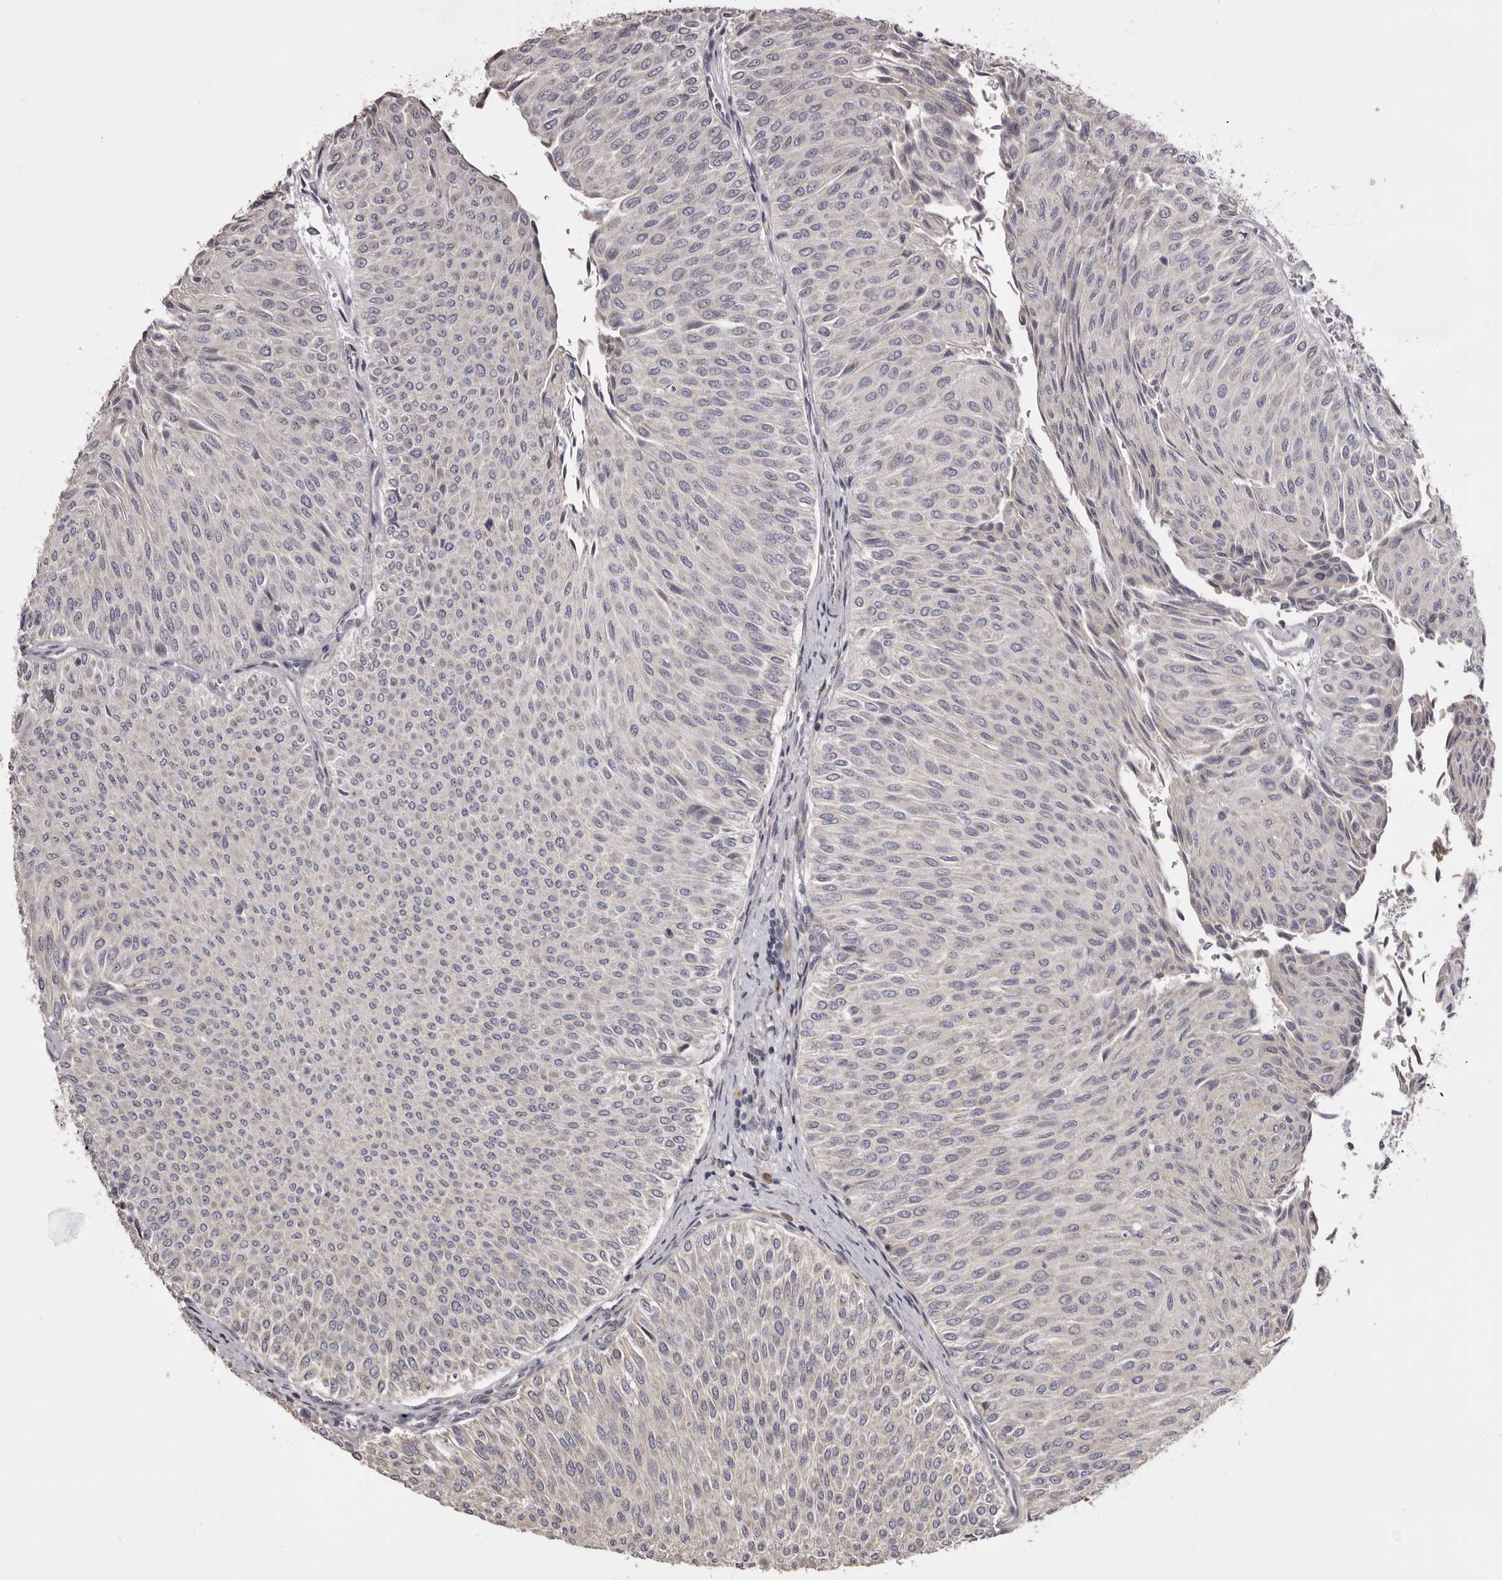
{"staining": {"intensity": "negative", "quantity": "none", "location": "none"}, "tissue": "urothelial cancer", "cell_type": "Tumor cells", "image_type": "cancer", "snomed": [{"axis": "morphology", "description": "Urothelial carcinoma, Low grade"}, {"axis": "topography", "description": "Urinary bladder"}], "caption": "IHC of urothelial carcinoma (low-grade) exhibits no staining in tumor cells.", "gene": "PIGX", "patient": {"sex": "male", "age": 78}}